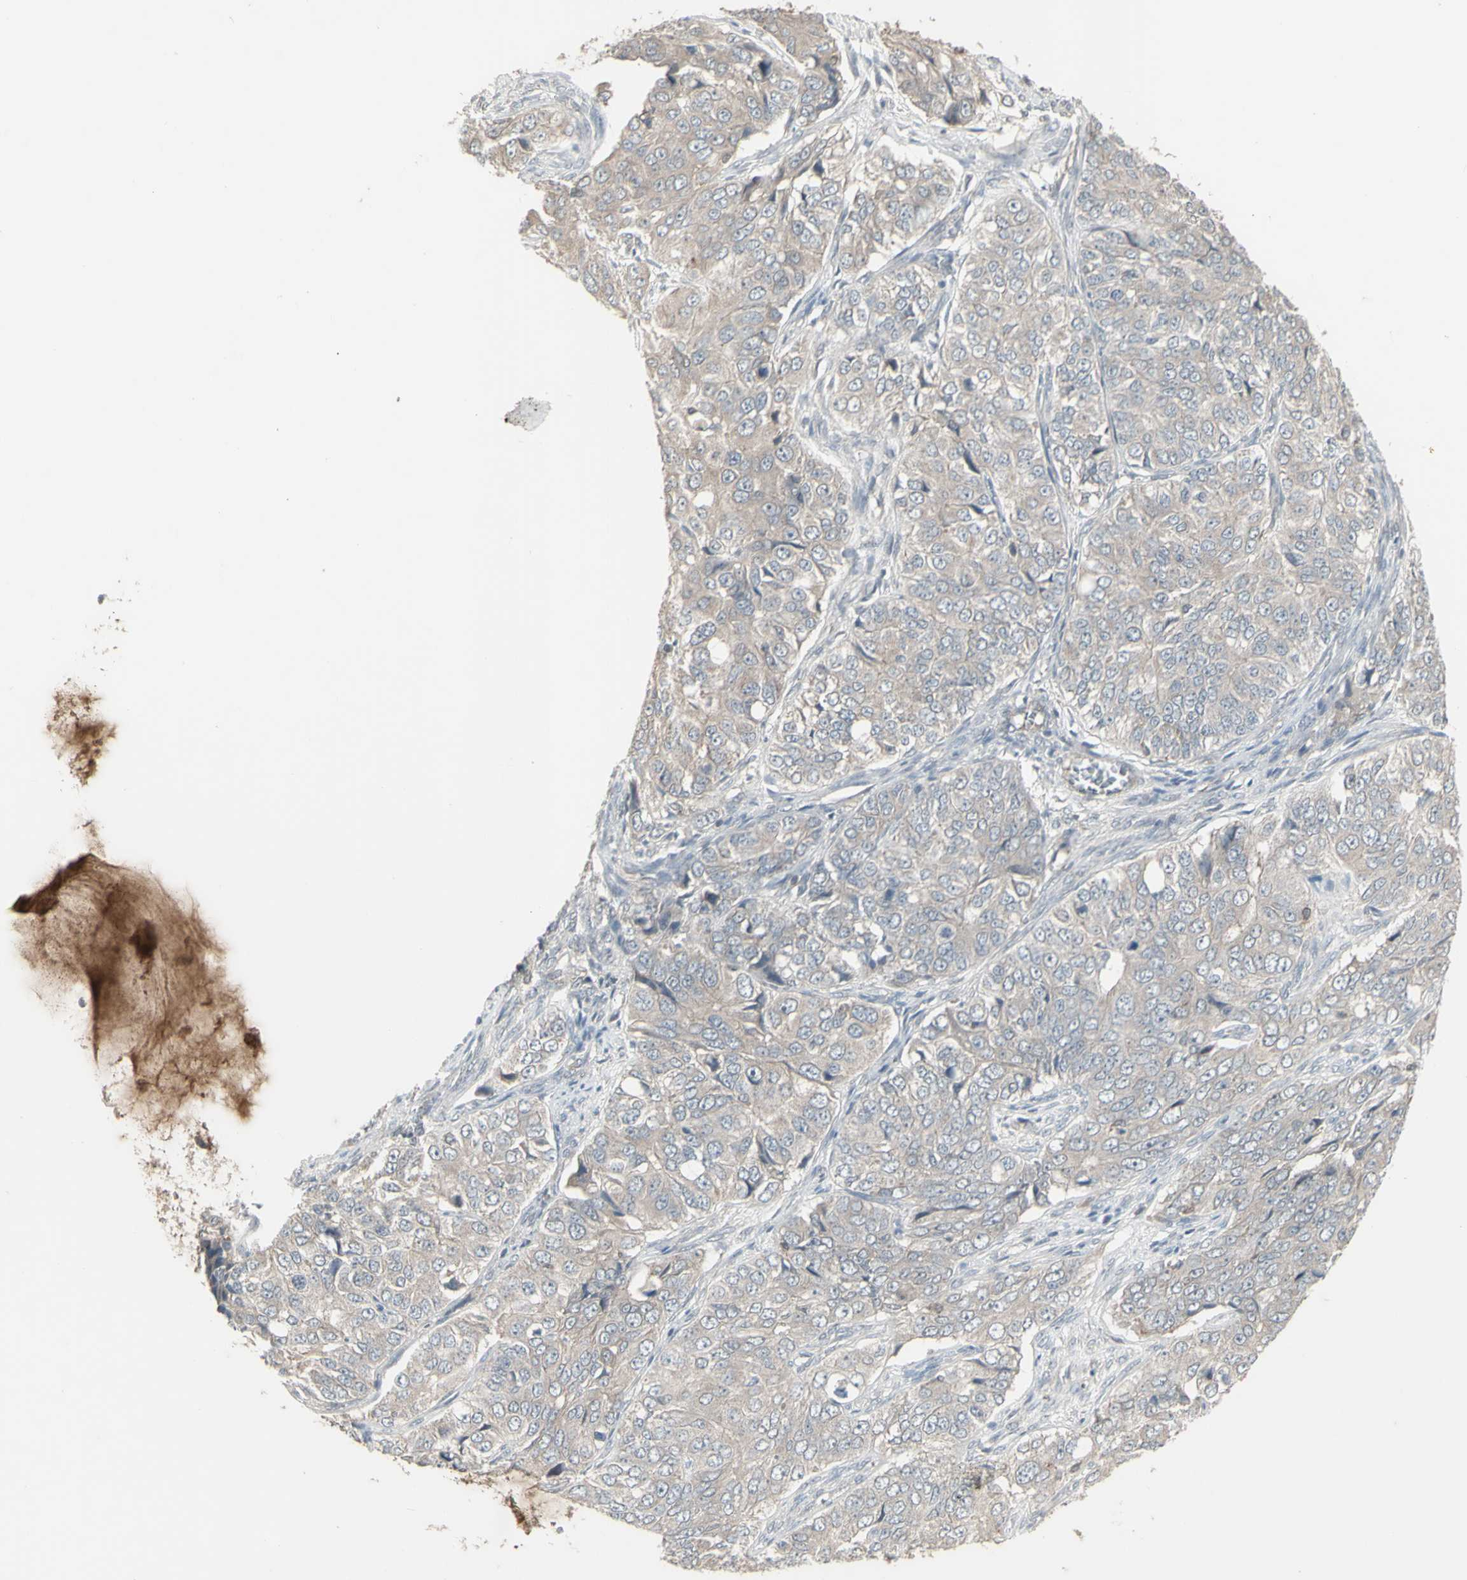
{"staining": {"intensity": "negative", "quantity": "none", "location": "none"}, "tissue": "ovarian cancer", "cell_type": "Tumor cells", "image_type": "cancer", "snomed": [{"axis": "morphology", "description": "Carcinoma, endometroid"}, {"axis": "topography", "description": "Ovary"}], "caption": "Tumor cells show no significant protein positivity in endometroid carcinoma (ovarian).", "gene": "CSK", "patient": {"sex": "female", "age": 51}}